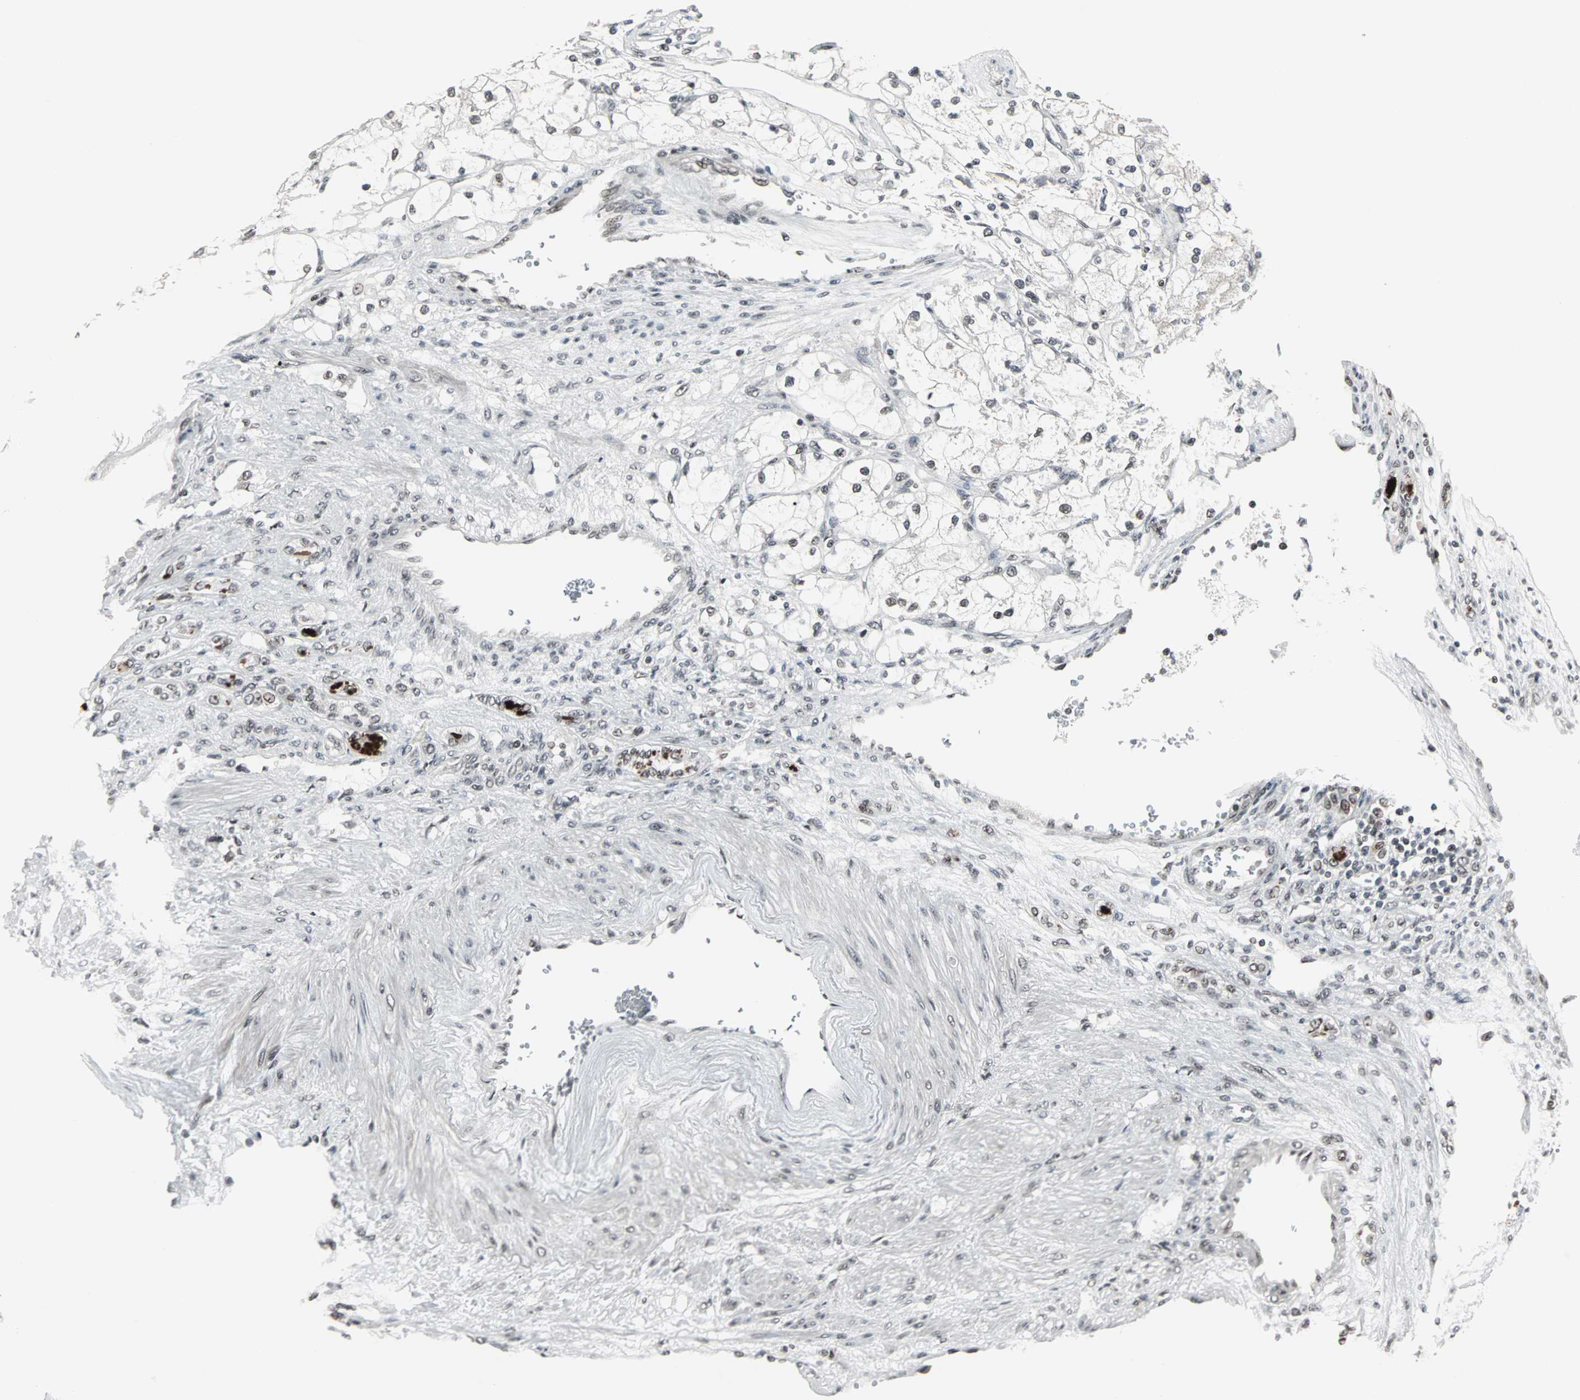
{"staining": {"intensity": "weak", "quantity": "25%-75%", "location": "nuclear"}, "tissue": "renal cancer", "cell_type": "Tumor cells", "image_type": "cancer", "snomed": [{"axis": "morphology", "description": "Adenocarcinoma, NOS"}, {"axis": "topography", "description": "Kidney"}], "caption": "An immunohistochemistry image of neoplastic tissue is shown. Protein staining in brown shows weak nuclear positivity in renal adenocarcinoma within tumor cells.", "gene": "PNKP", "patient": {"sex": "female", "age": 83}}